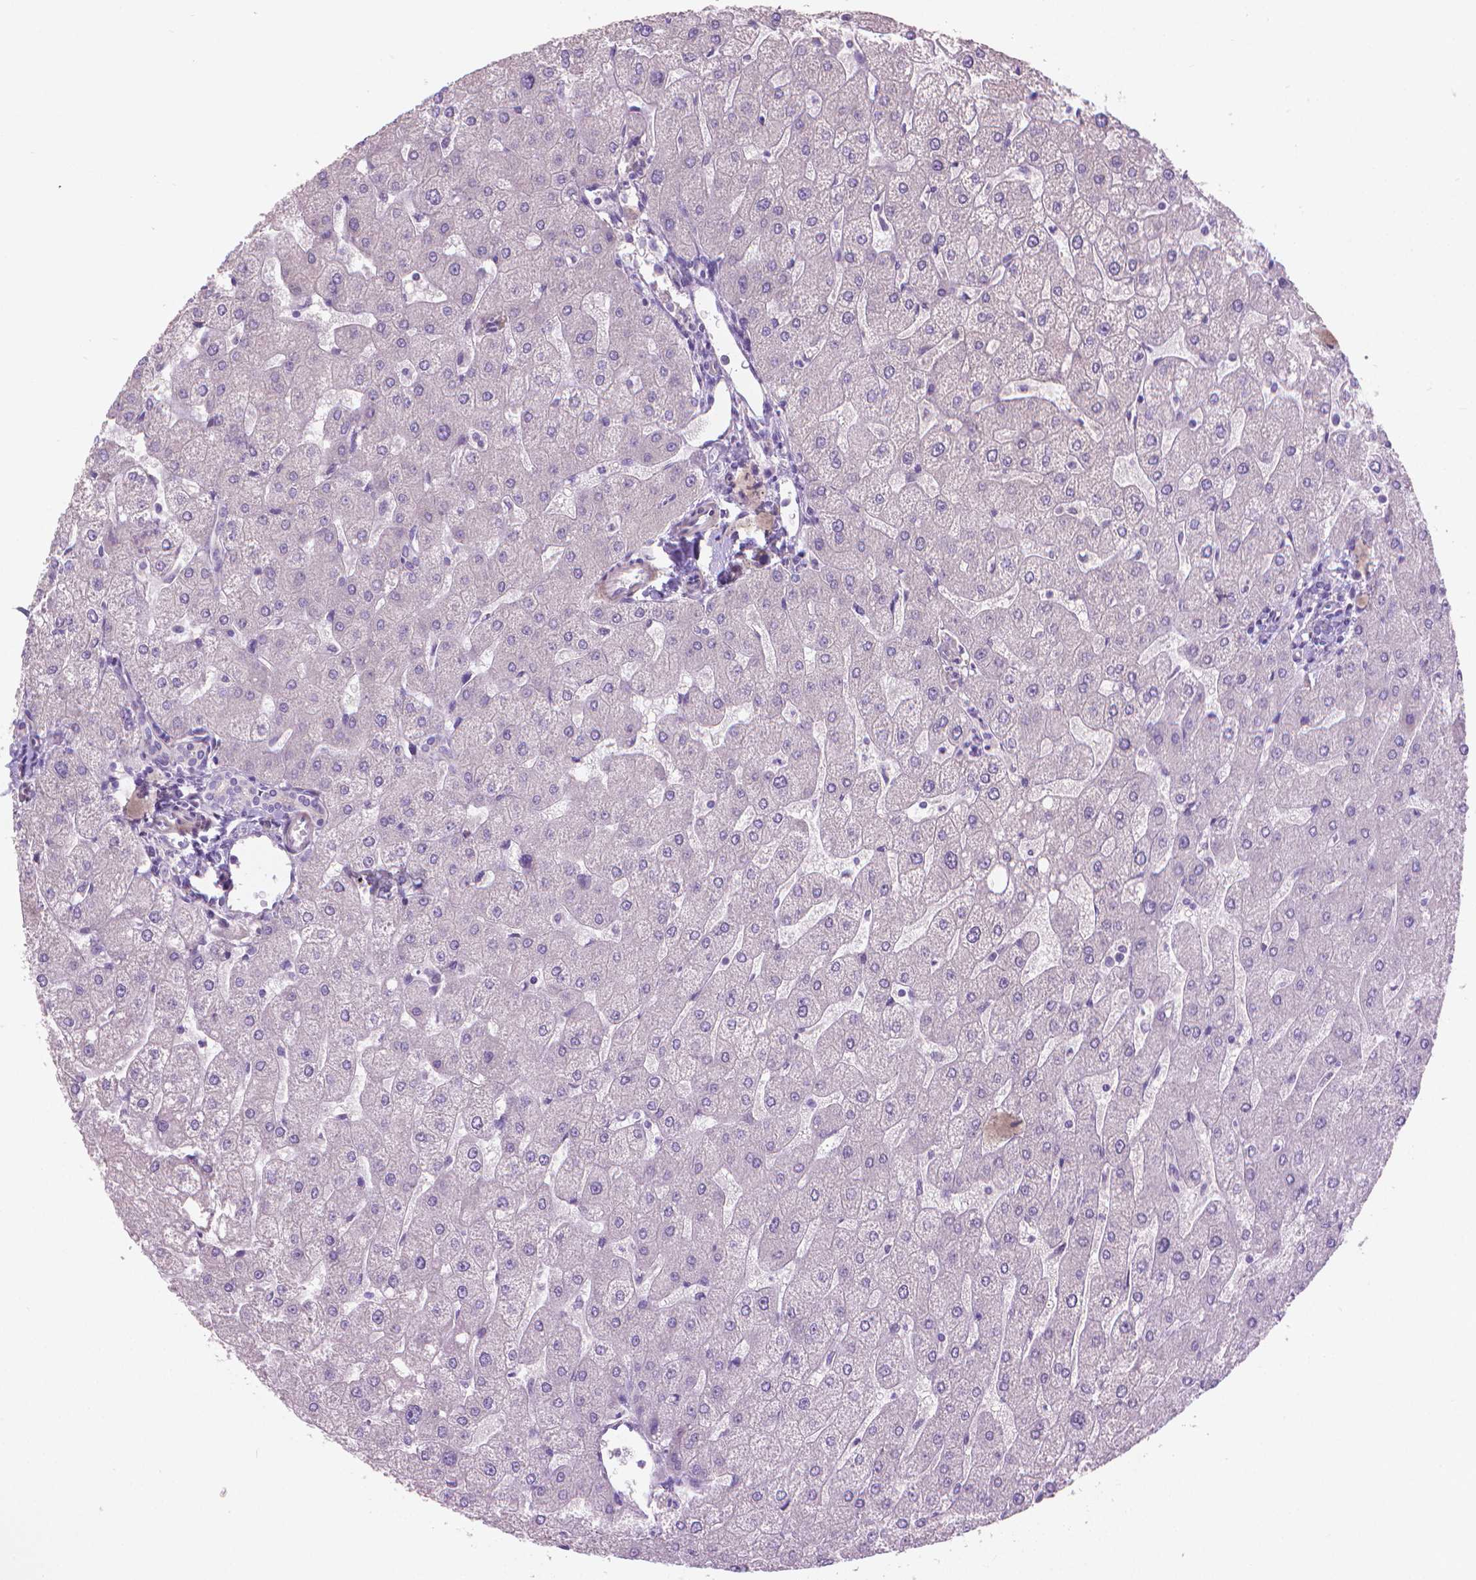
{"staining": {"intensity": "negative", "quantity": "none", "location": "none"}, "tissue": "liver", "cell_type": "Cholangiocytes", "image_type": "normal", "snomed": [{"axis": "morphology", "description": "Normal tissue, NOS"}, {"axis": "topography", "description": "Liver"}], "caption": "High power microscopy photomicrograph of an IHC image of normal liver, revealing no significant expression in cholangiocytes.", "gene": "GSDMA", "patient": {"sex": "male", "age": 67}}